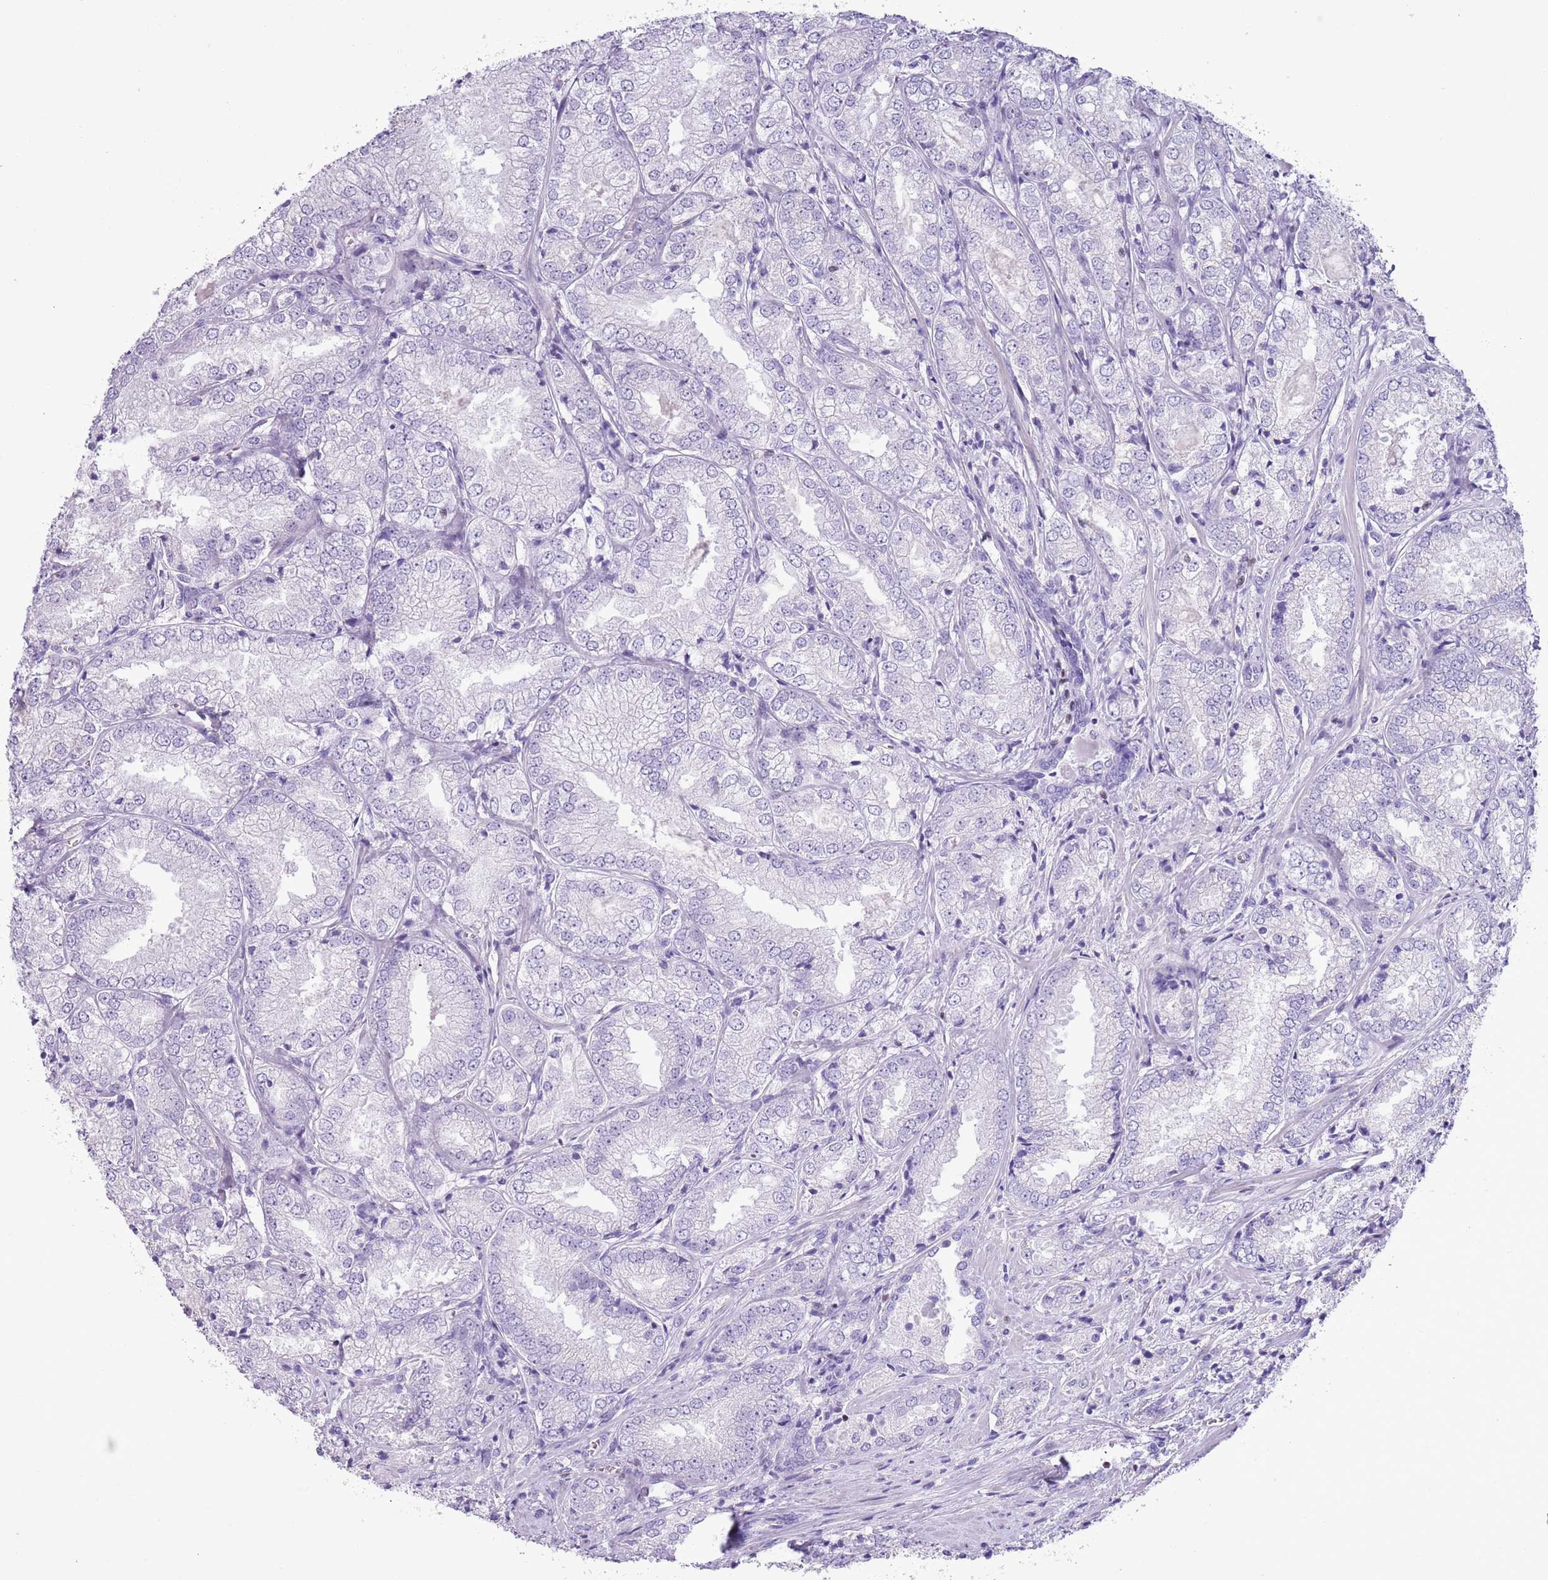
{"staining": {"intensity": "negative", "quantity": "none", "location": "none"}, "tissue": "prostate cancer", "cell_type": "Tumor cells", "image_type": "cancer", "snomed": [{"axis": "morphology", "description": "Adenocarcinoma, High grade"}, {"axis": "topography", "description": "Prostate"}], "caption": "This is a histopathology image of immunohistochemistry staining of prostate cancer (high-grade adenocarcinoma), which shows no expression in tumor cells. Brightfield microscopy of IHC stained with DAB (3,3'-diaminobenzidine) (brown) and hematoxylin (blue), captured at high magnification.", "gene": "BCL11B", "patient": {"sex": "male", "age": 63}}